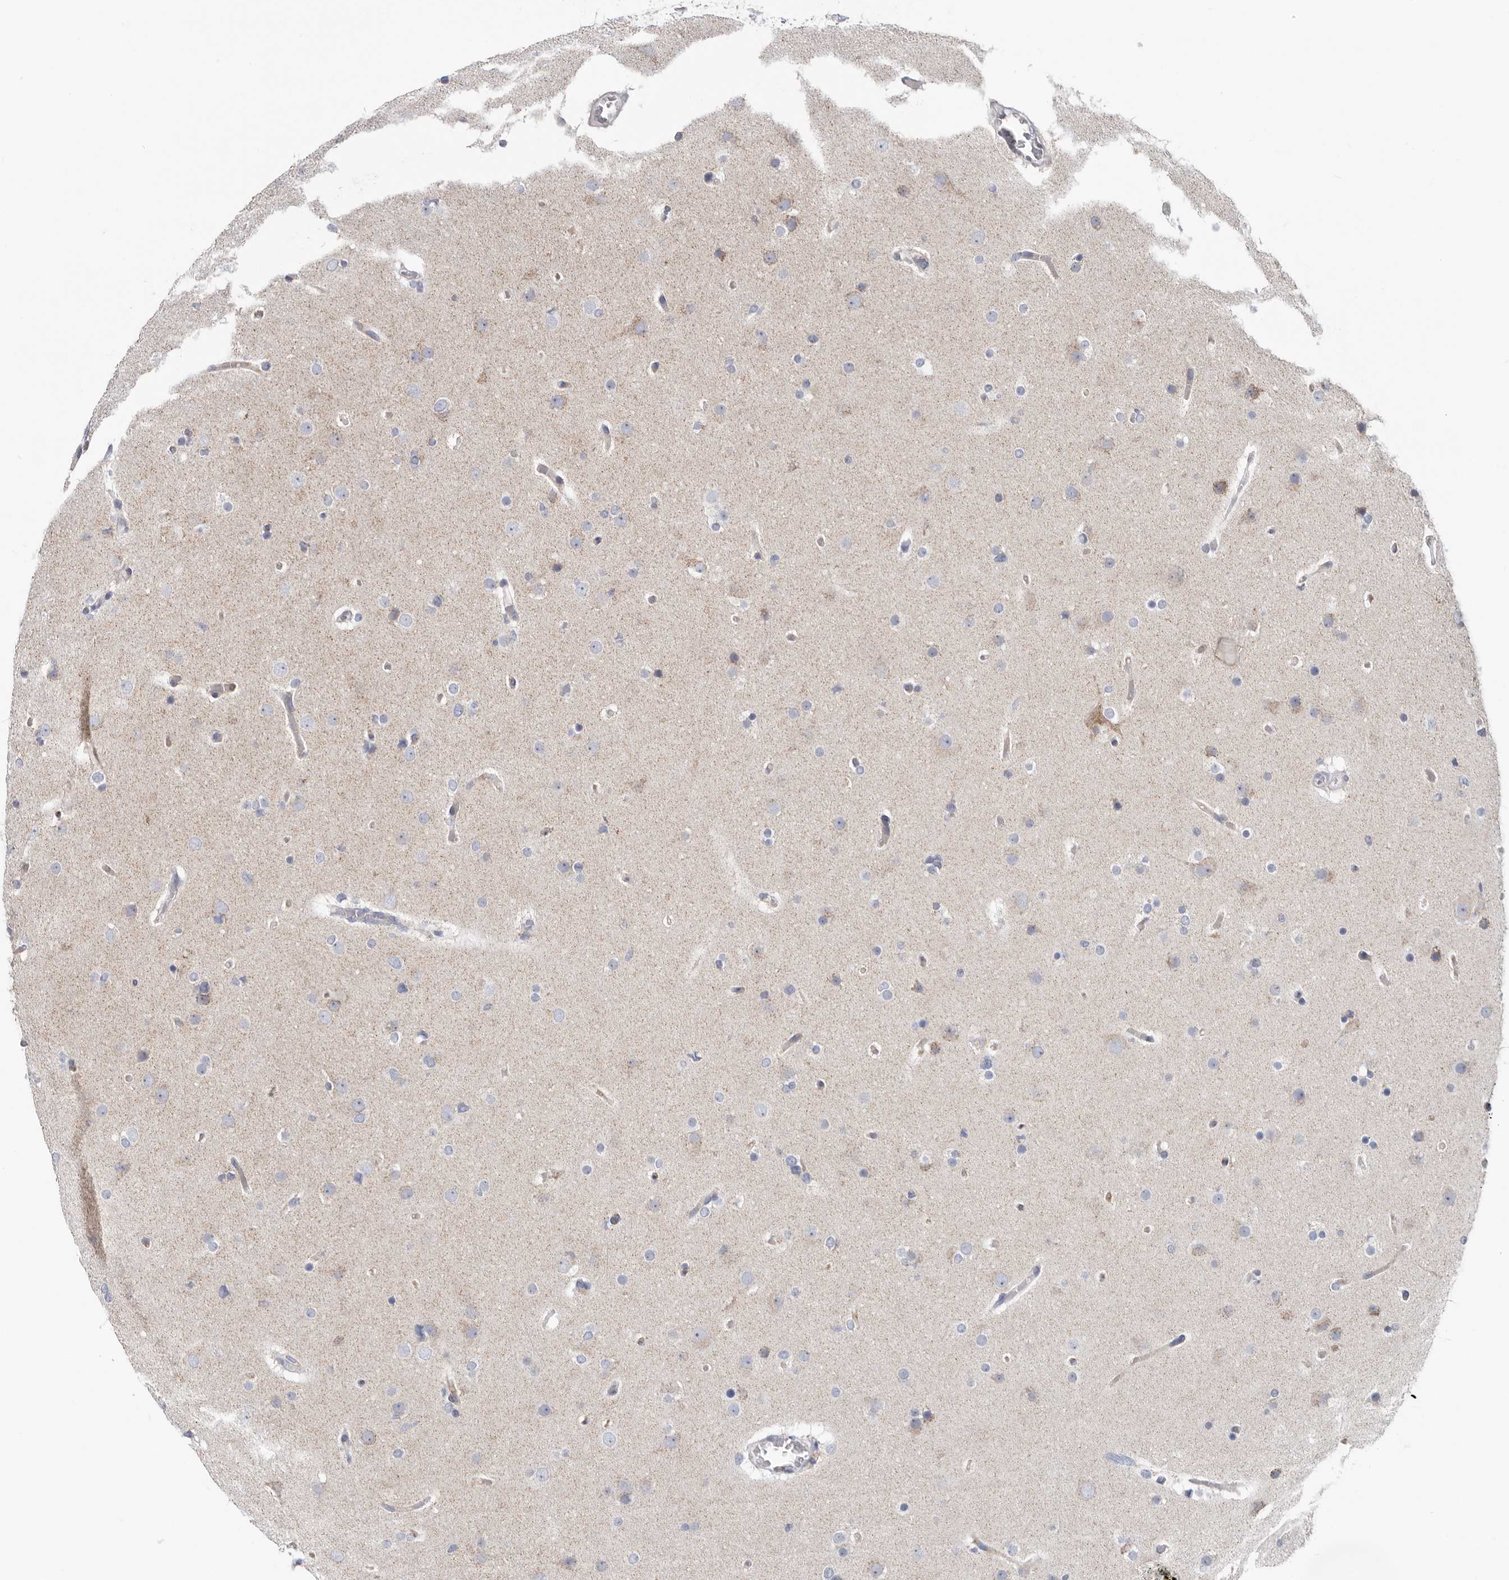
{"staining": {"intensity": "negative", "quantity": "none", "location": "none"}, "tissue": "glioma", "cell_type": "Tumor cells", "image_type": "cancer", "snomed": [{"axis": "morphology", "description": "Glioma, malignant, High grade"}, {"axis": "topography", "description": "Cerebral cortex"}], "caption": "Glioma was stained to show a protein in brown. There is no significant expression in tumor cells.", "gene": "RSPO2", "patient": {"sex": "female", "age": 36}}